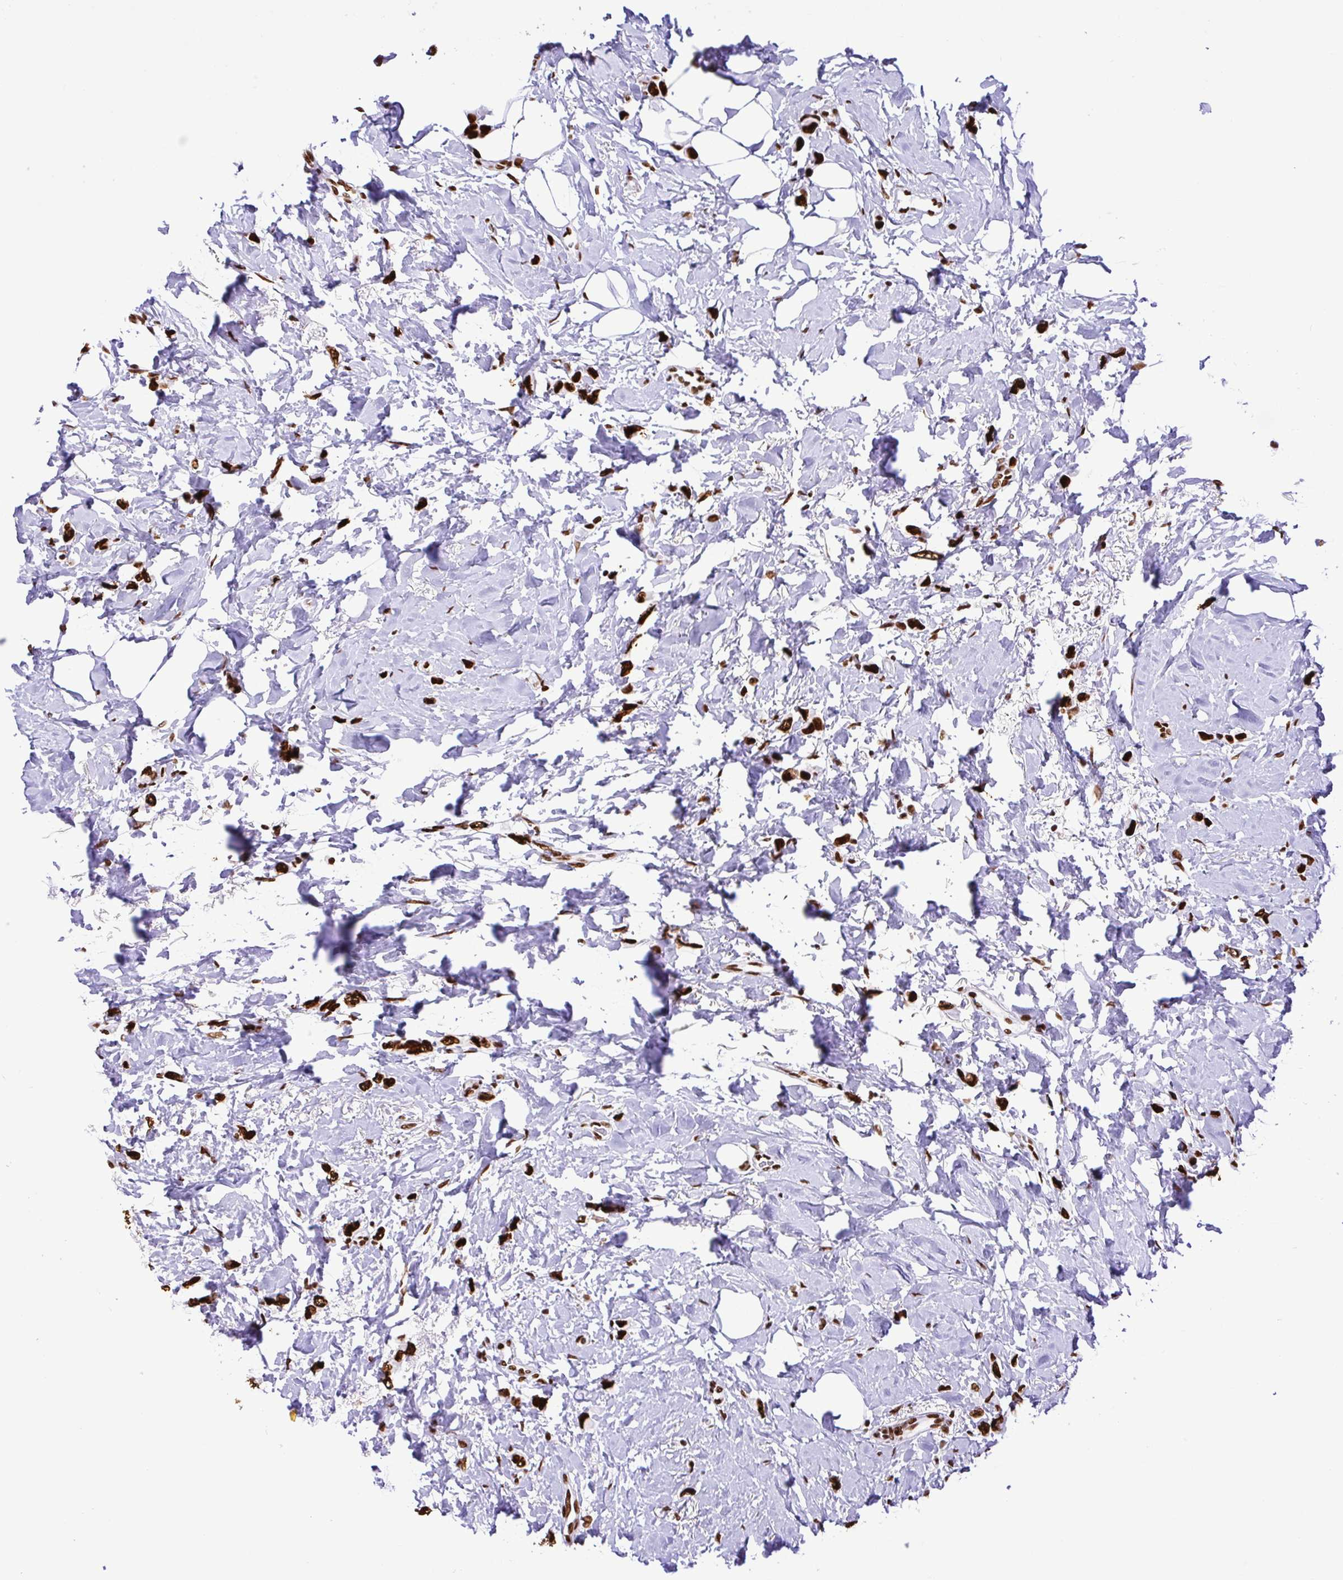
{"staining": {"intensity": "strong", "quantity": ">75%", "location": "nuclear"}, "tissue": "breast cancer", "cell_type": "Tumor cells", "image_type": "cancer", "snomed": [{"axis": "morphology", "description": "Lobular carcinoma"}, {"axis": "topography", "description": "Breast"}], "caption": "Protein staining by IHC demonstrates strong nuclear expression in about >75% of tumor cells in breast cancer.", "gene": "TRIM28", "patient": {"sex": "female", "age": 66}}